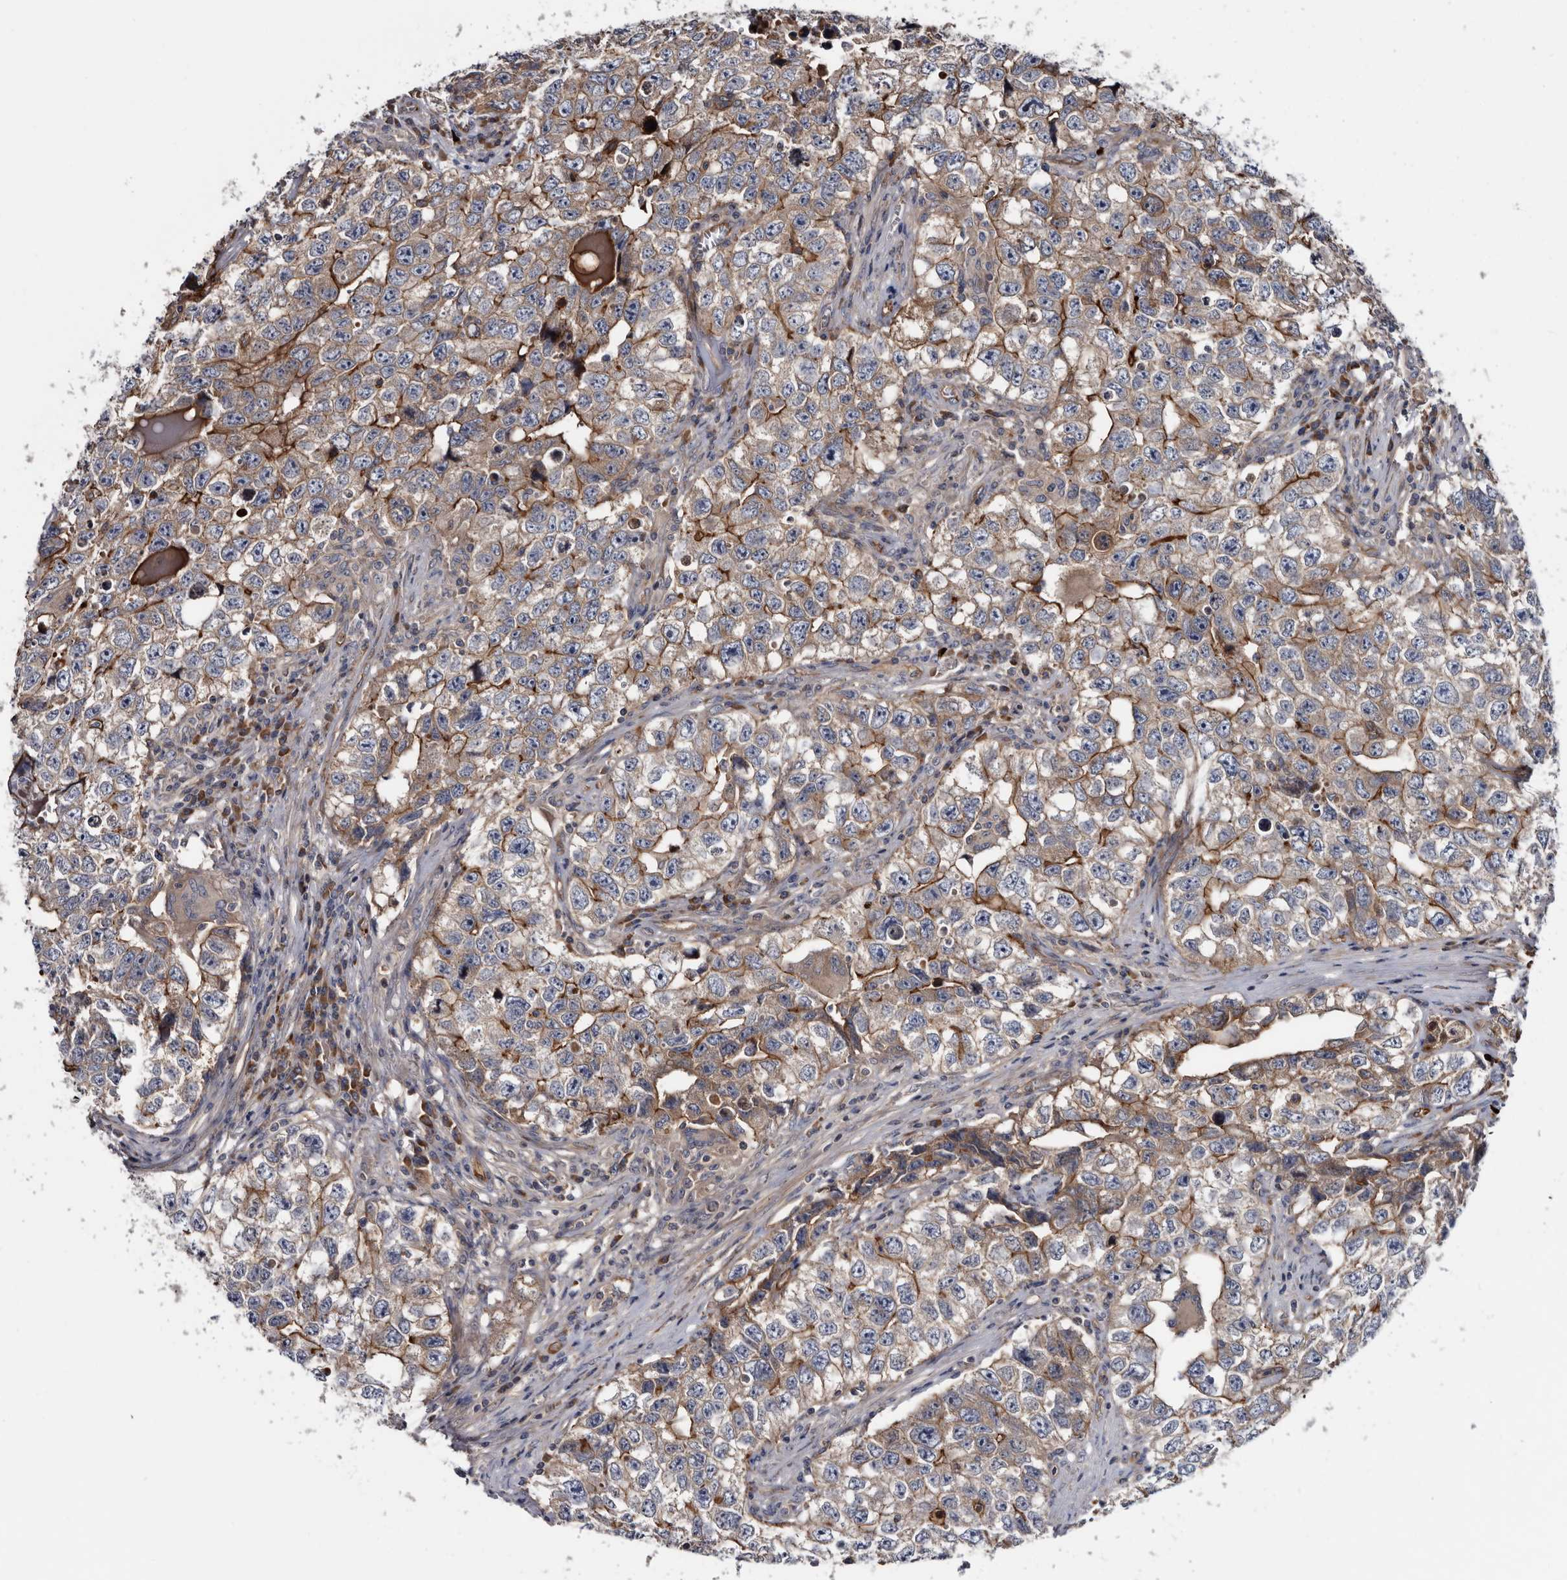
{"staining": {"intensity": "moderate", "quantity": "25%-75%", "location": "cytoplasmic/membranous"}, "tissue": "testis cancer", "cell_type": "Tumor cells", "image_type": "cancer", "snomed": [{"axis": "morphology", "description": "Seminoma, NOS"}, {"axis": "morphology", "description": "Carcinoma, Embryonal, NOS"}, {"axis": "topography", "description": "Testis"}], "caption": "Immunohistochemical staining of testis cancer displays medium levels of moderate cytoplasmic/membranous protein positivity in about 25%-75% of tumor cells. (DAB IHC with brightfield microscopy, high magnification).", "gene": "TSPAN17", "patient": {"sex": "male", "age": 43}}